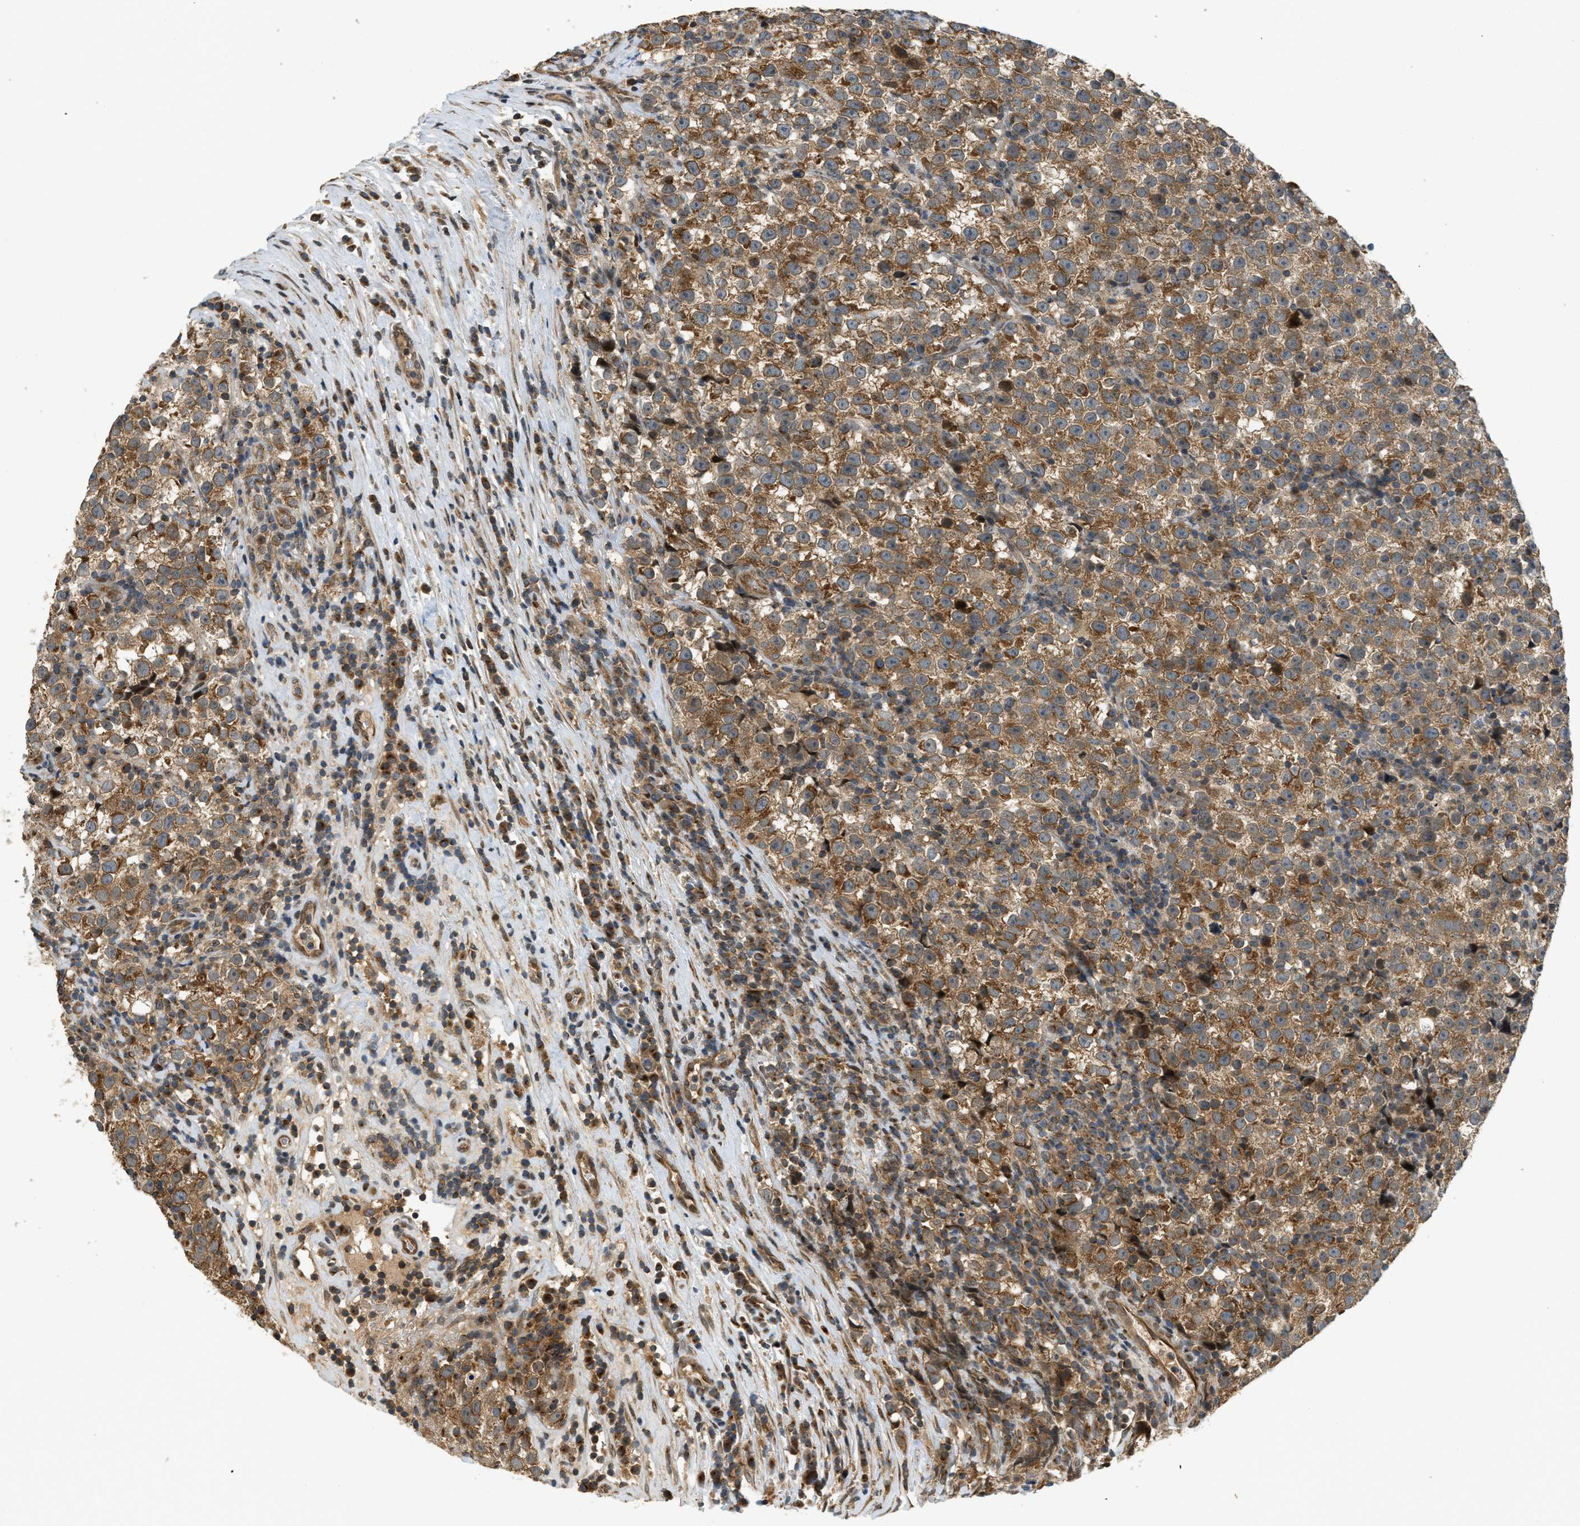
{"staining": {"intensity": "moderate", "quantity": ">75%", "location": "cytoplasmic/membranous"}, "tissue": "testis cancer", "cell_type": "Tumor cells", "image_type": "cancer", "snomed": [{"axis": "morphology", "description": "Normal tissue, NOS"}, {"axis": "morphology", "description": "Seminoma, NOS"}, {"axis": "topography", "description": "Testis"}], "caption": "Seminoma (testis) tissue shows moderate cytoplasmic/membranous expression in about >75% of tumor cells (IHC, brightfield microscopy, high magnification).", "gene": "TRAPPC14", "patient": {"sex": "male", "age": 43}}